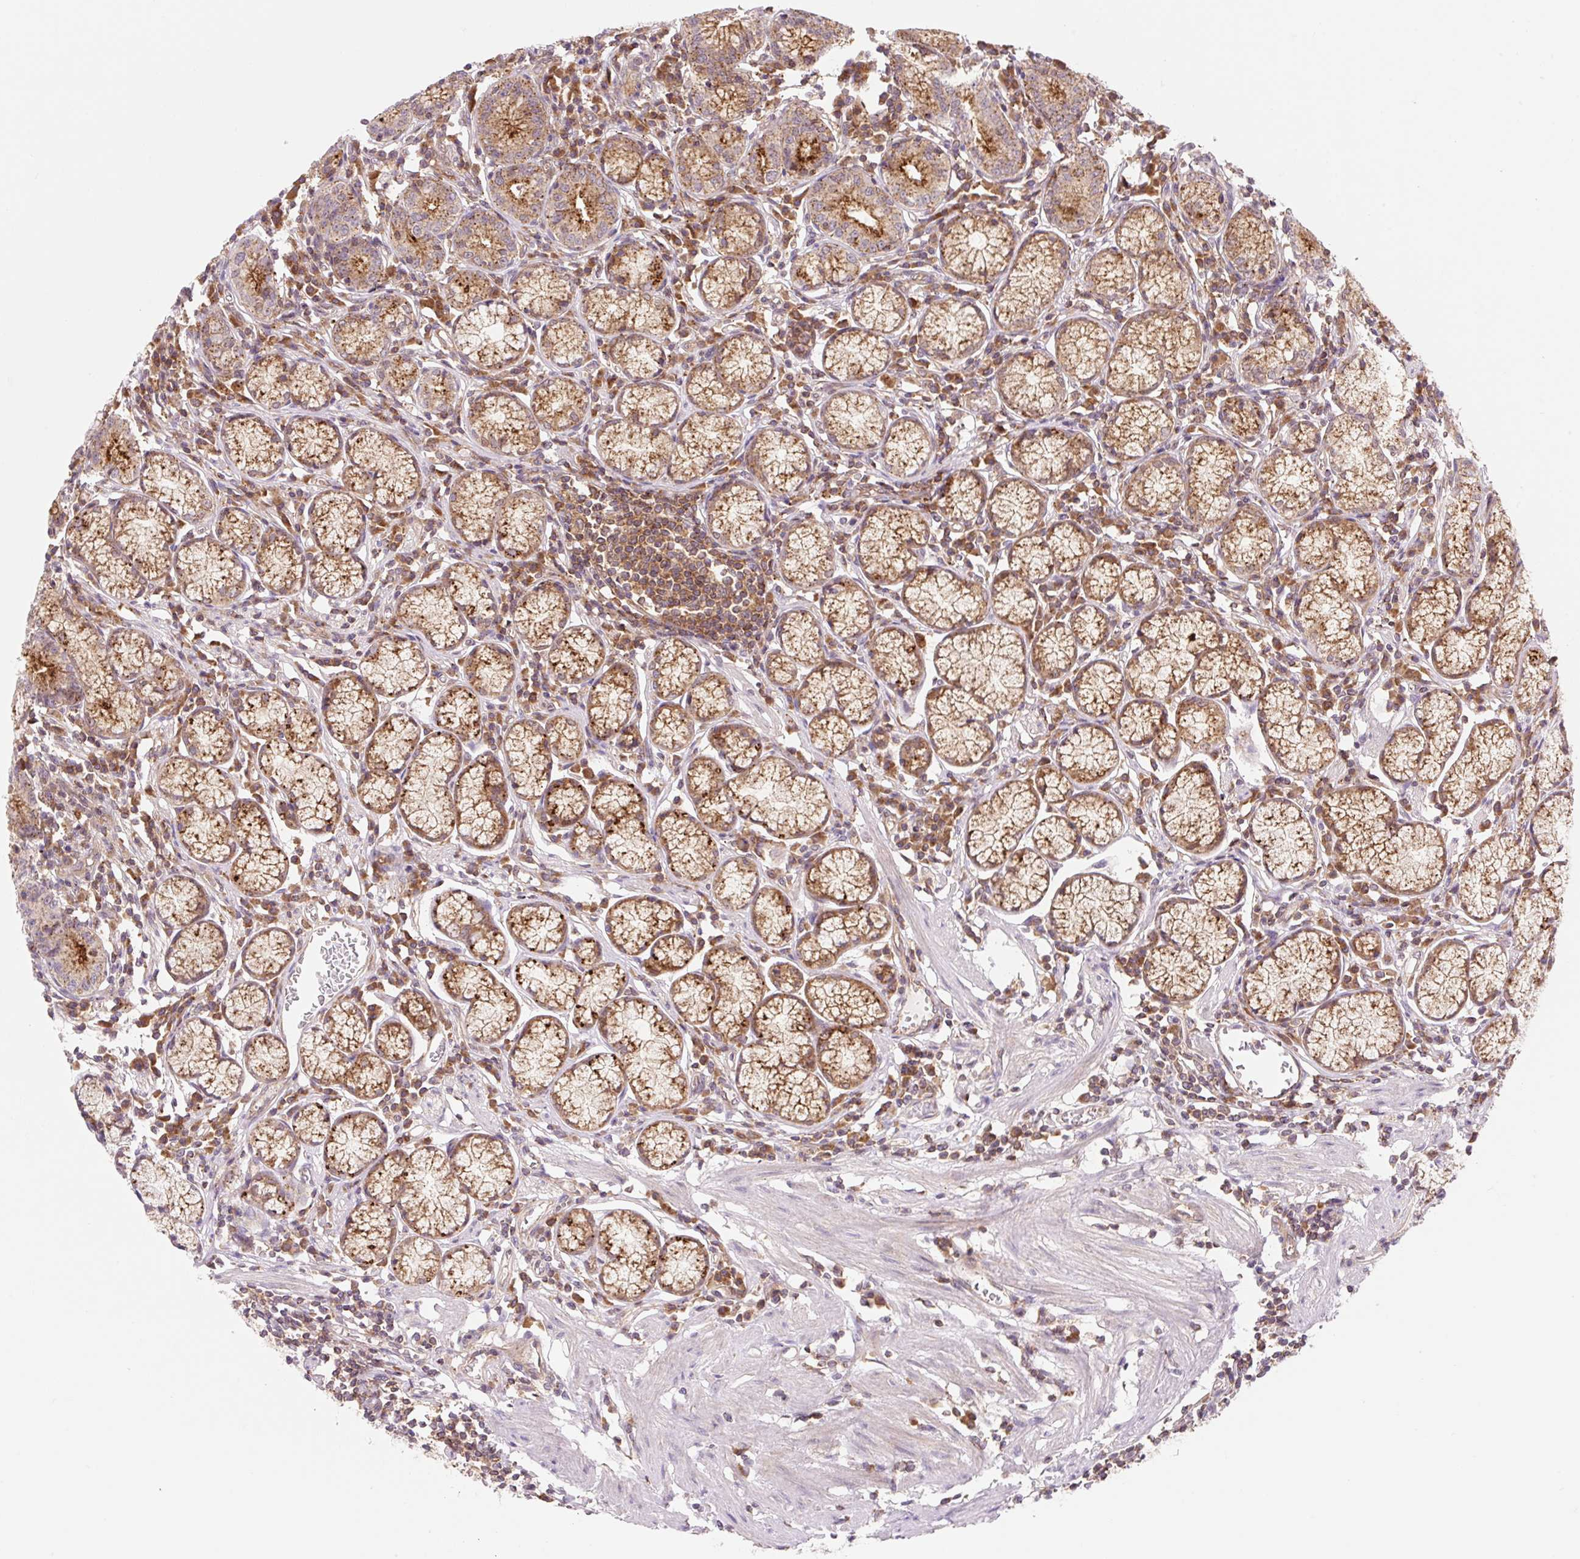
{"staining": {"intensity": "strong", "quantity": ">75%", "location": "cytoplasmic/membranous"}, "tissue": "stomach", "cell_type": "Glandular cells", "image_type": "normal", "snomed": [{"axis": "morphology", "description": "Normal tissue, NOS"}, {"axis": "topography", "description": "Stomach"}], "caption": "Strong cytoplasmic/membranous expression is appreciated in about >75% of glandular cells in normal stomach.", "gene": "VPS4A", "patient": {"sex": "male", "age": 55}}